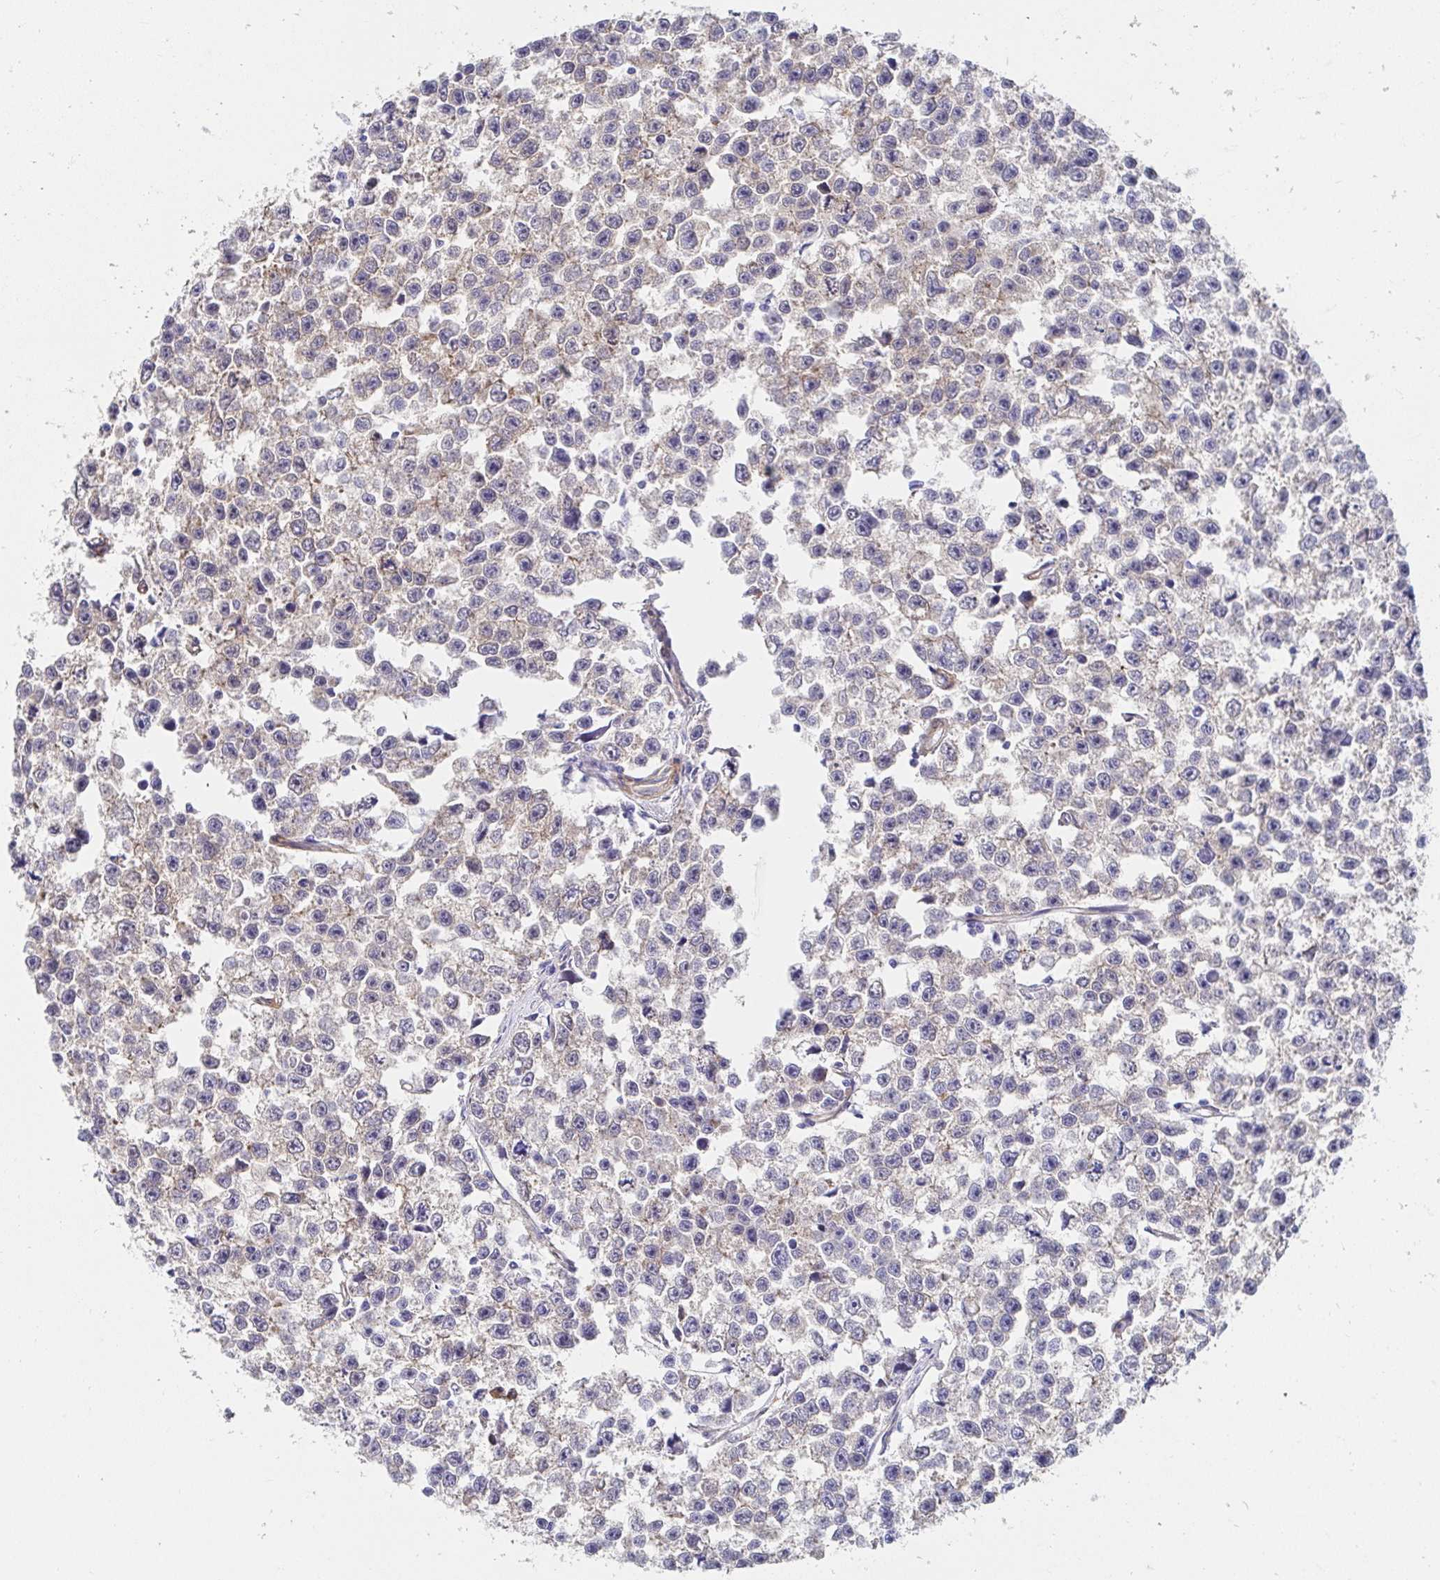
{"staining": {"intensity": "weak", "quantity": "<25%", "location": "cytoplasmic/membranous"}, "tissue": "testis cancer", "cell_type": "Tumor cells", "image_type": "cancer", "snomed": [{"axis": "morphology", "description": "Seminoma, NOS"}, {"axis": "topography", "description": "Testis"}], "caption": "High magnification brightfield microscopy of testis seminoma stained with DAB (3,3'-diaminobenzidine) (brown) and counterstained with hematoxylin (blue): tumor cells show no significant staining. (DAB (3,3'-diaminobenzidine) IHC visualized using brightfield microscopy, high magnification).", "gene": "CTTN", "patient": {"sex": "male", "age": 26}}